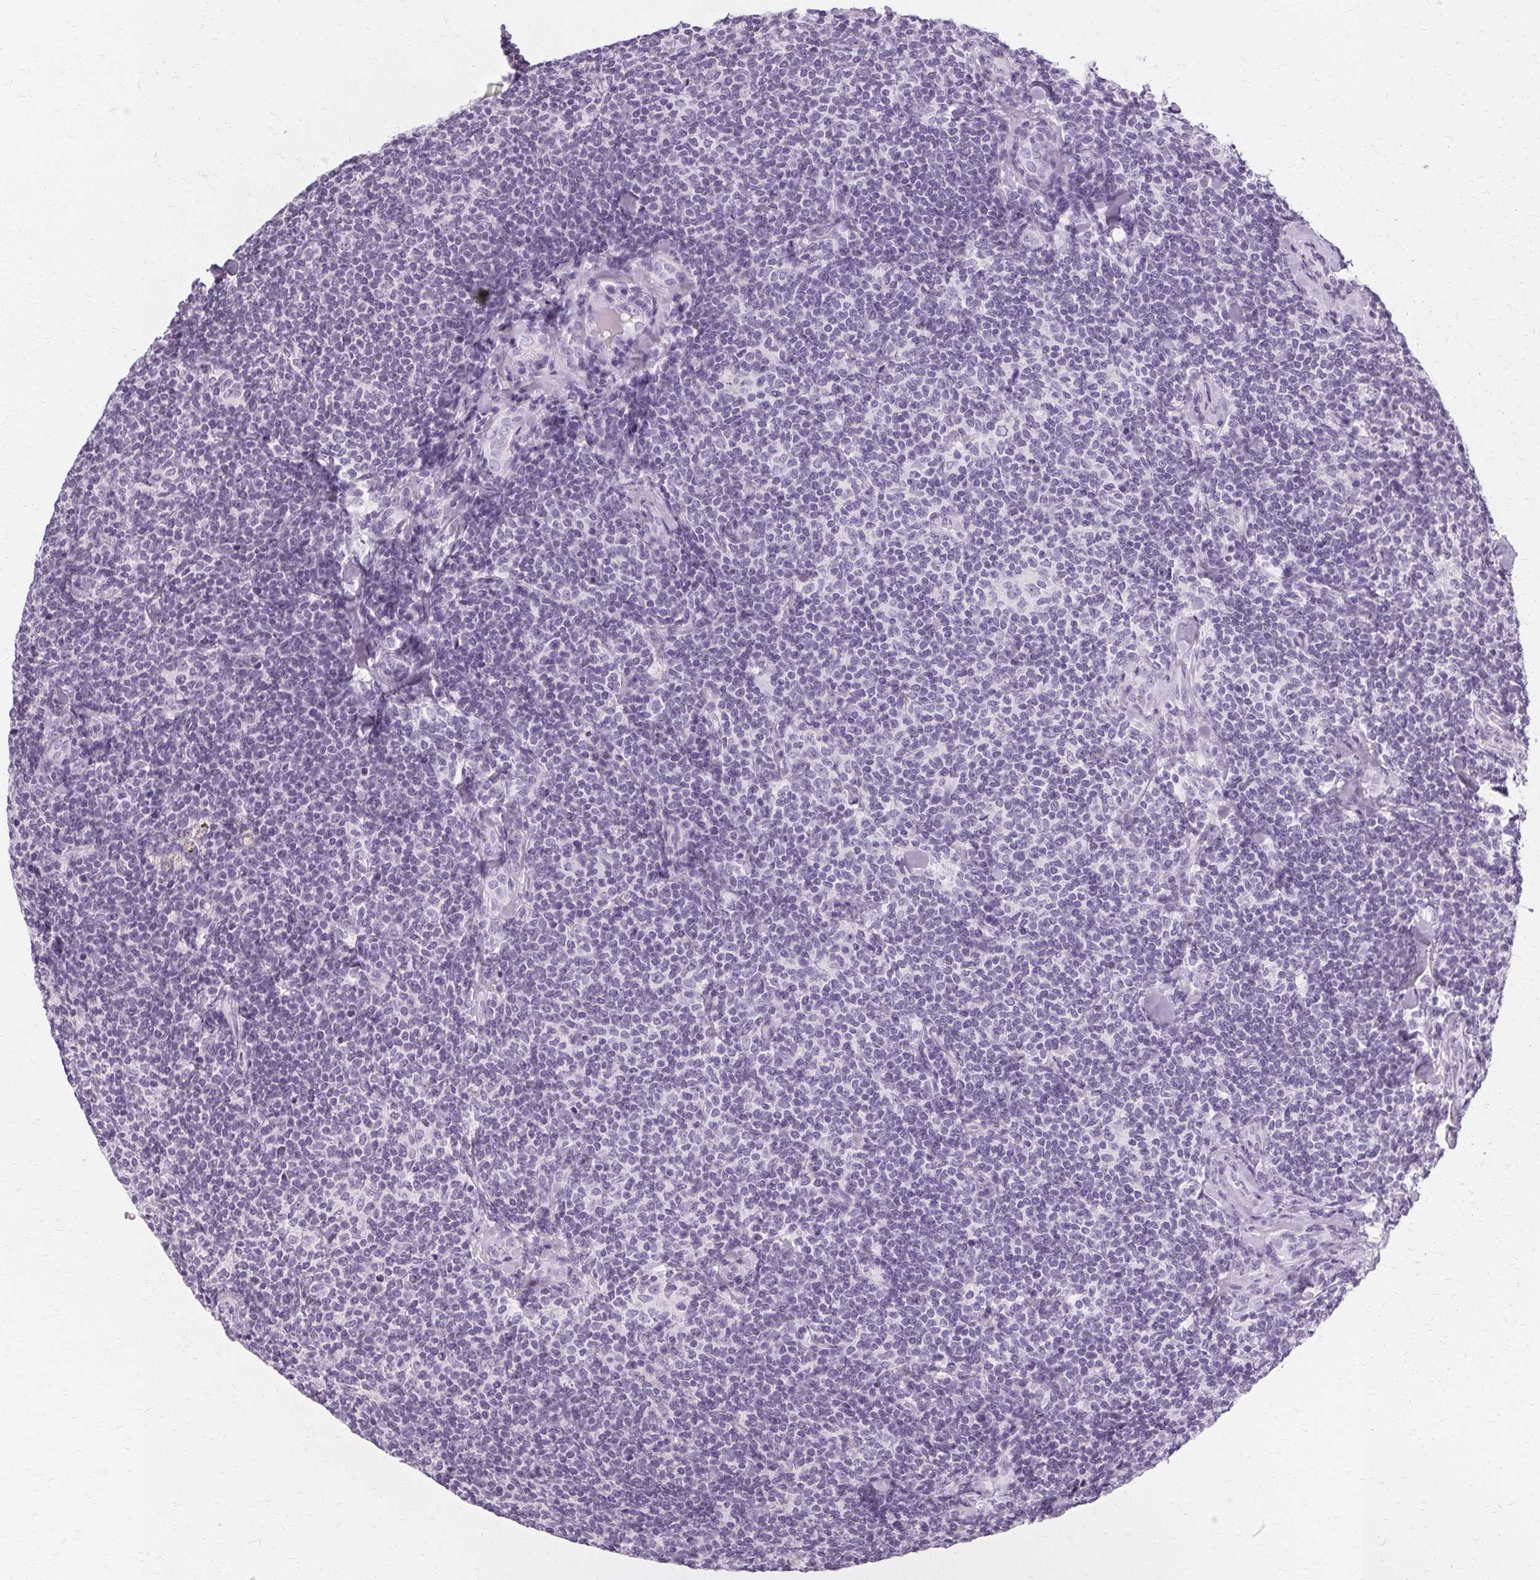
{"staining": {"intensity": "negative", "quantity": "none", "location": "none"}, "tissue": "lymphoma", "cell_type": "Tumor cells", "image_type": "cancer", "snomed": [{"axis": "morphology", "description": "Malignant lymphoma, non-Hodgkin's type, Low grade"}, {"axis": "topography", "description": "Lymph node"}], "caption": "Immunohistochemical staining of malignant lymphoma, non-Hodgkin's type (low-grade) displays no significant positivity in tumor cells.", "gene": "KRT6C", "patient": {"sex": "female", "age": 56}}